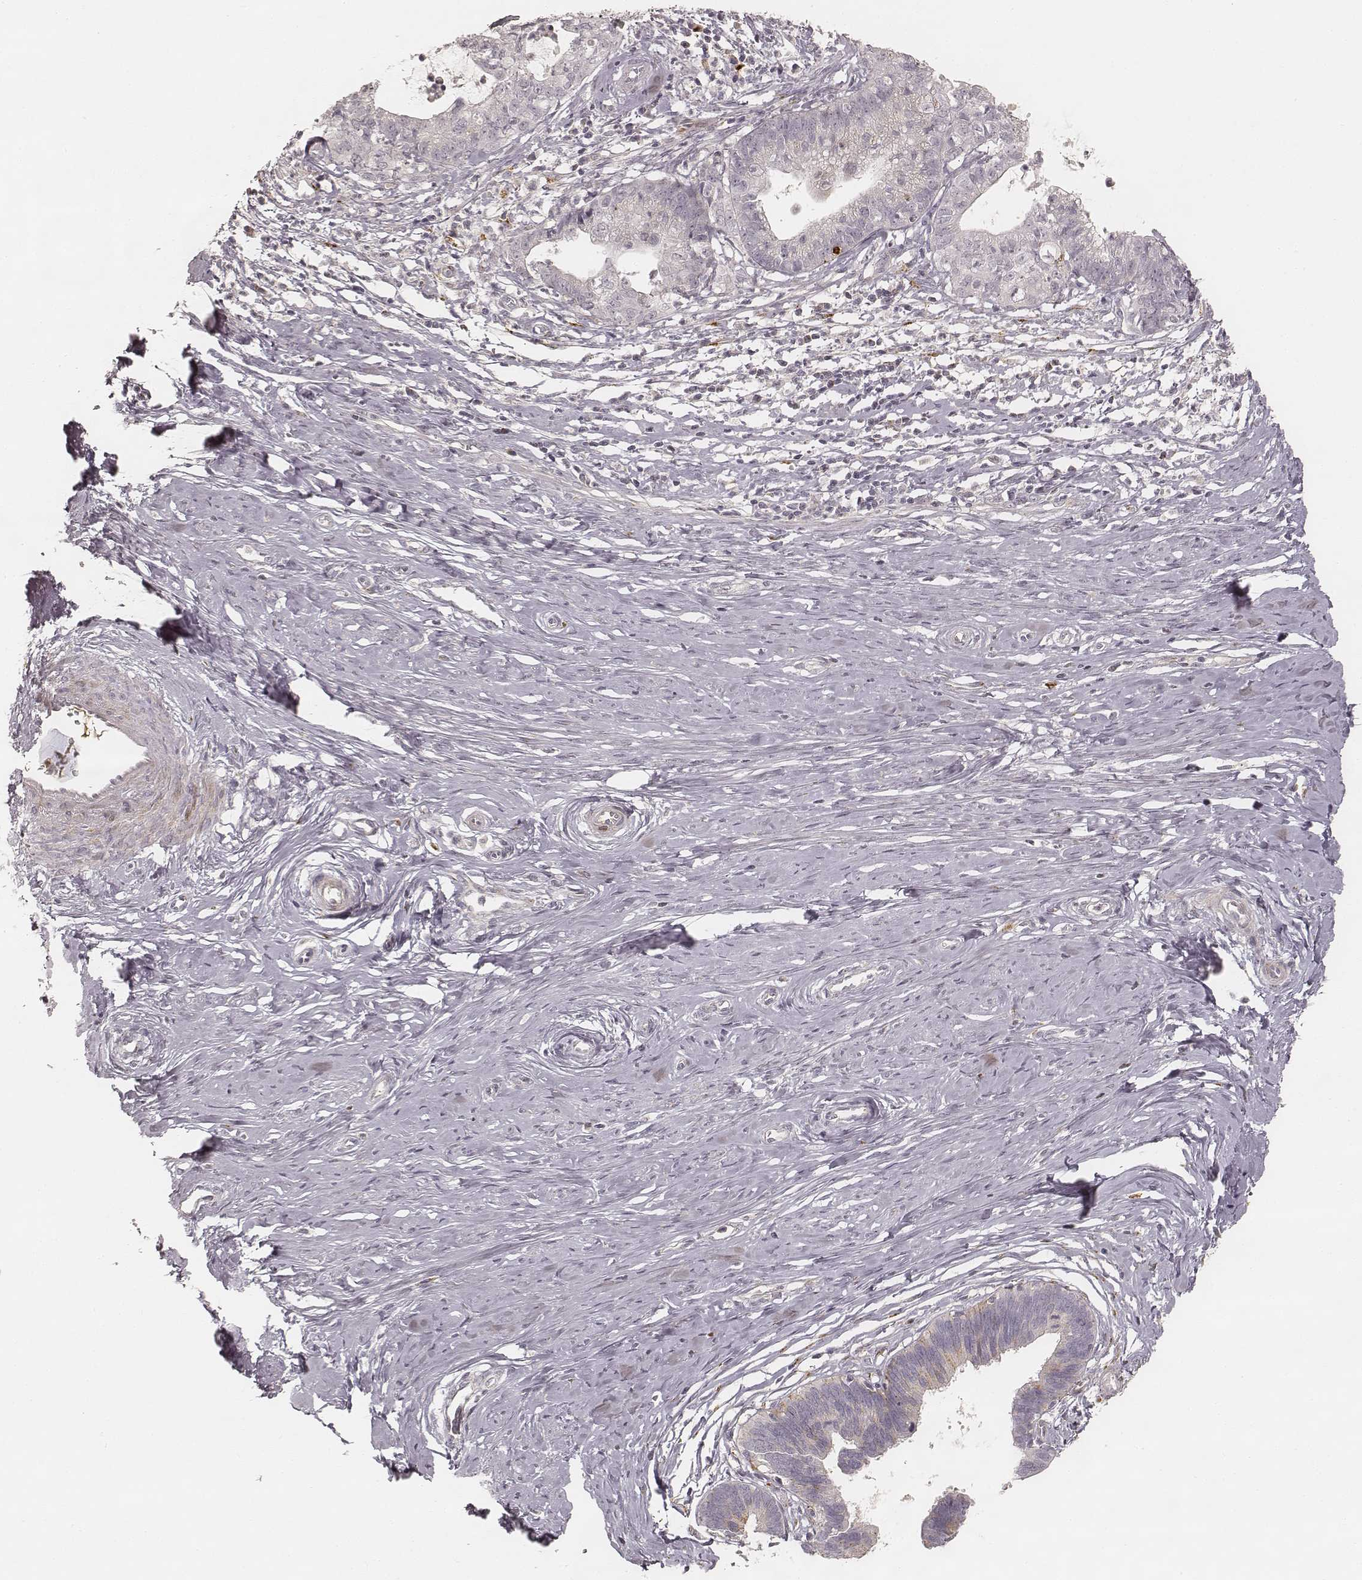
{"staining": {"intensity": "negative", "quantity": "none", "location": "none"}, "tissue": "cervical cancer", "cell_type": "Tumor cells", "image_type": "cancer", "snomed": [{"axis": "morphology", "description": "Normal tissue, NOS"}, {"axis": "morphology", "description": "Adenocarcinoma, NOS"}, {"axis": "topography", "description": "Cervix"}], "caption": "High magnification brightfield microscopy of cervical cancer stained with DAB (brown) and counterstained with hematoxylin (blue): tumor cells show no significant expression.", "gene": "GORASP2", "patient": {"sex": "female", "age": 38}}